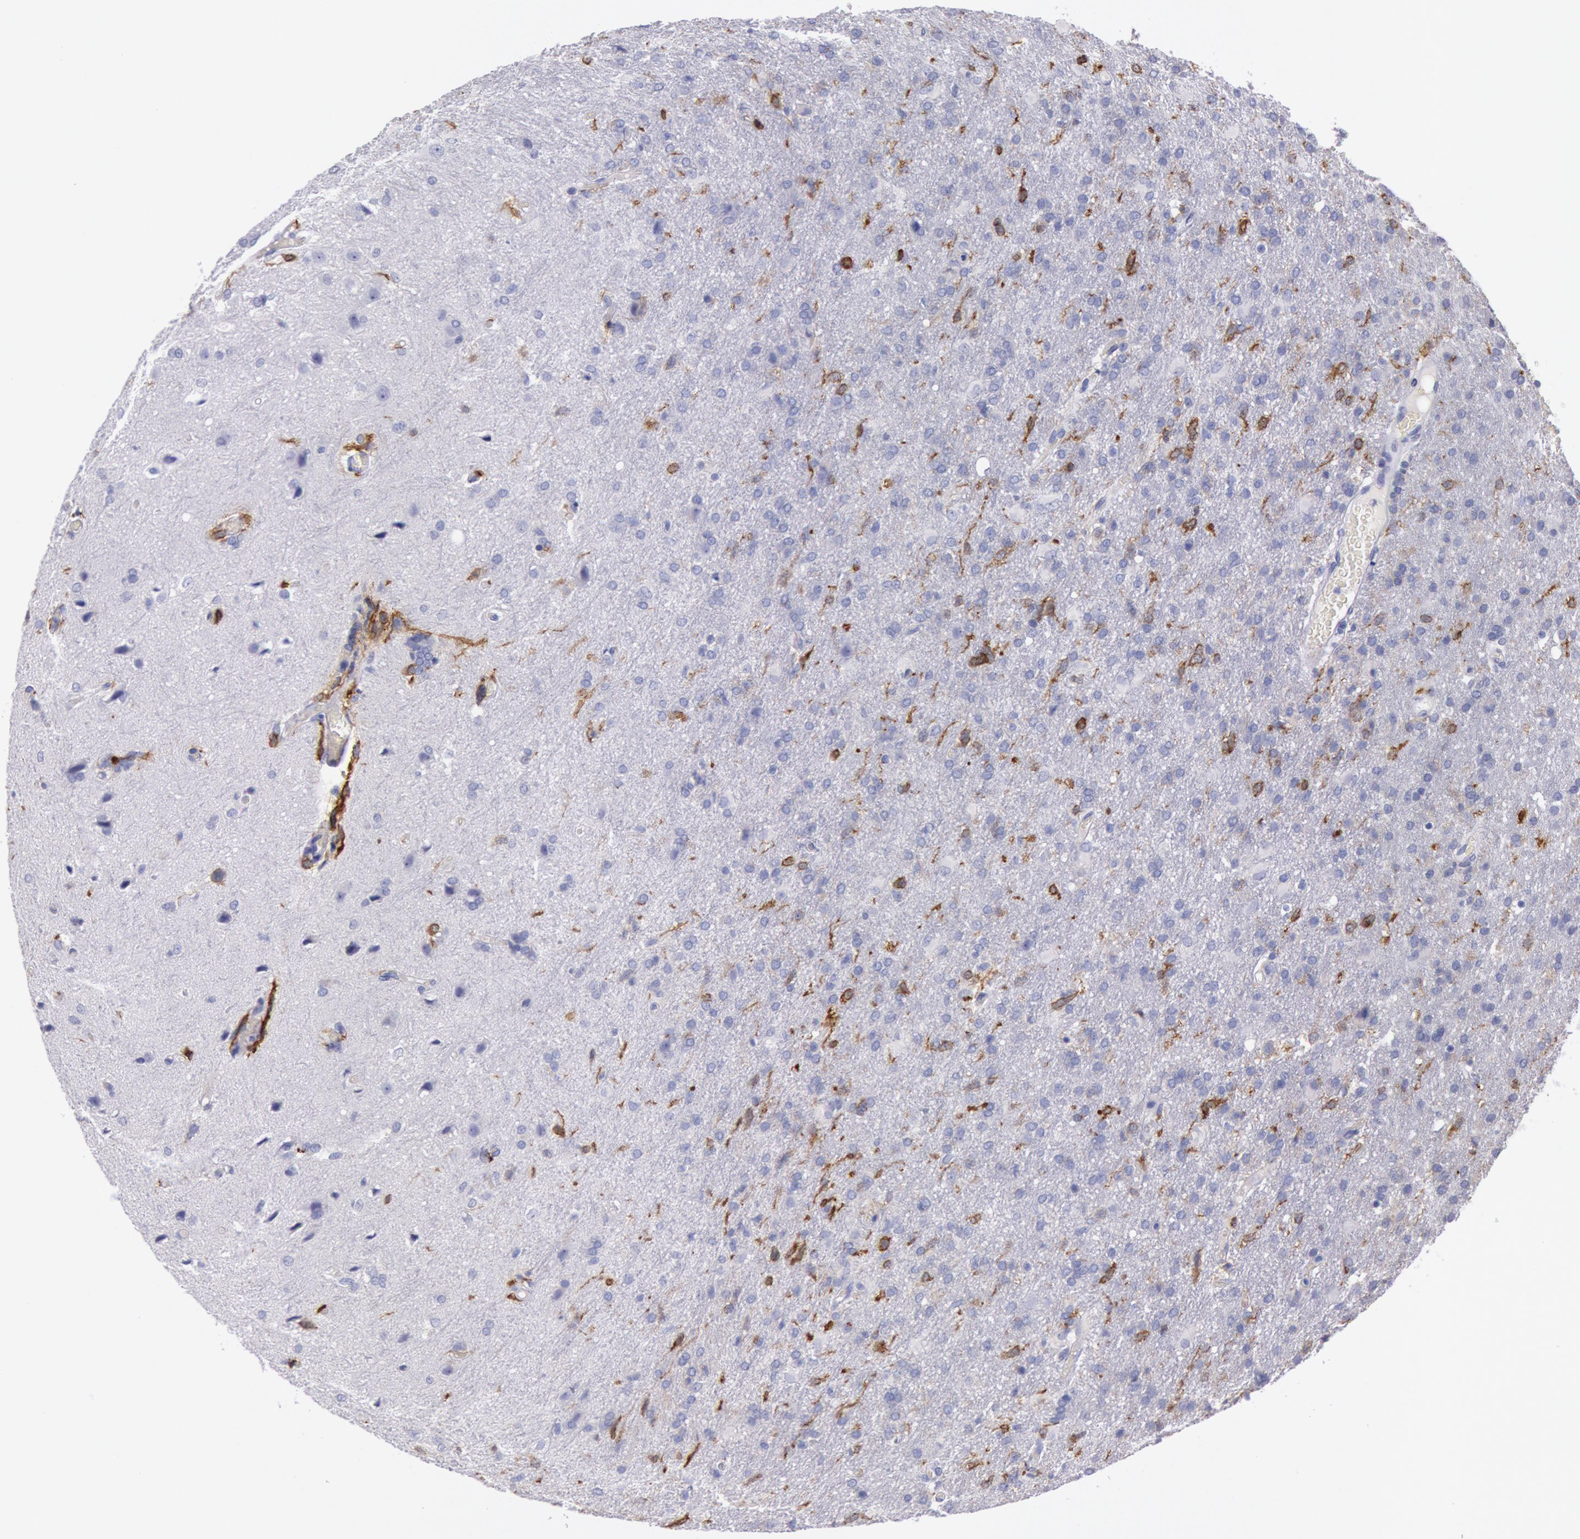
{"staining": {"intensity": "moderate", "quantity": "<25%", "location": "cytoplasmic/membranous"}, "tissue": "glioma", "cell_type": "Tumor cells", "image_type": "cancer", "snomed": [{"axis": "morphology", "description": "Glioma, malignant, High grade"}, {"axis": "topography", "description": "Brain"}], "caption": "Malignant high-grade glioma tissue reveals moderate cytoplasmic/membranous staining in approximately <25% of tumor cells (Stains: DAB in brown, nuclei in blue, Microscopy: brightfield microscopy at high magnification).", "gene": "EGFR", "patient": {"sex": "male", "age": 68}}